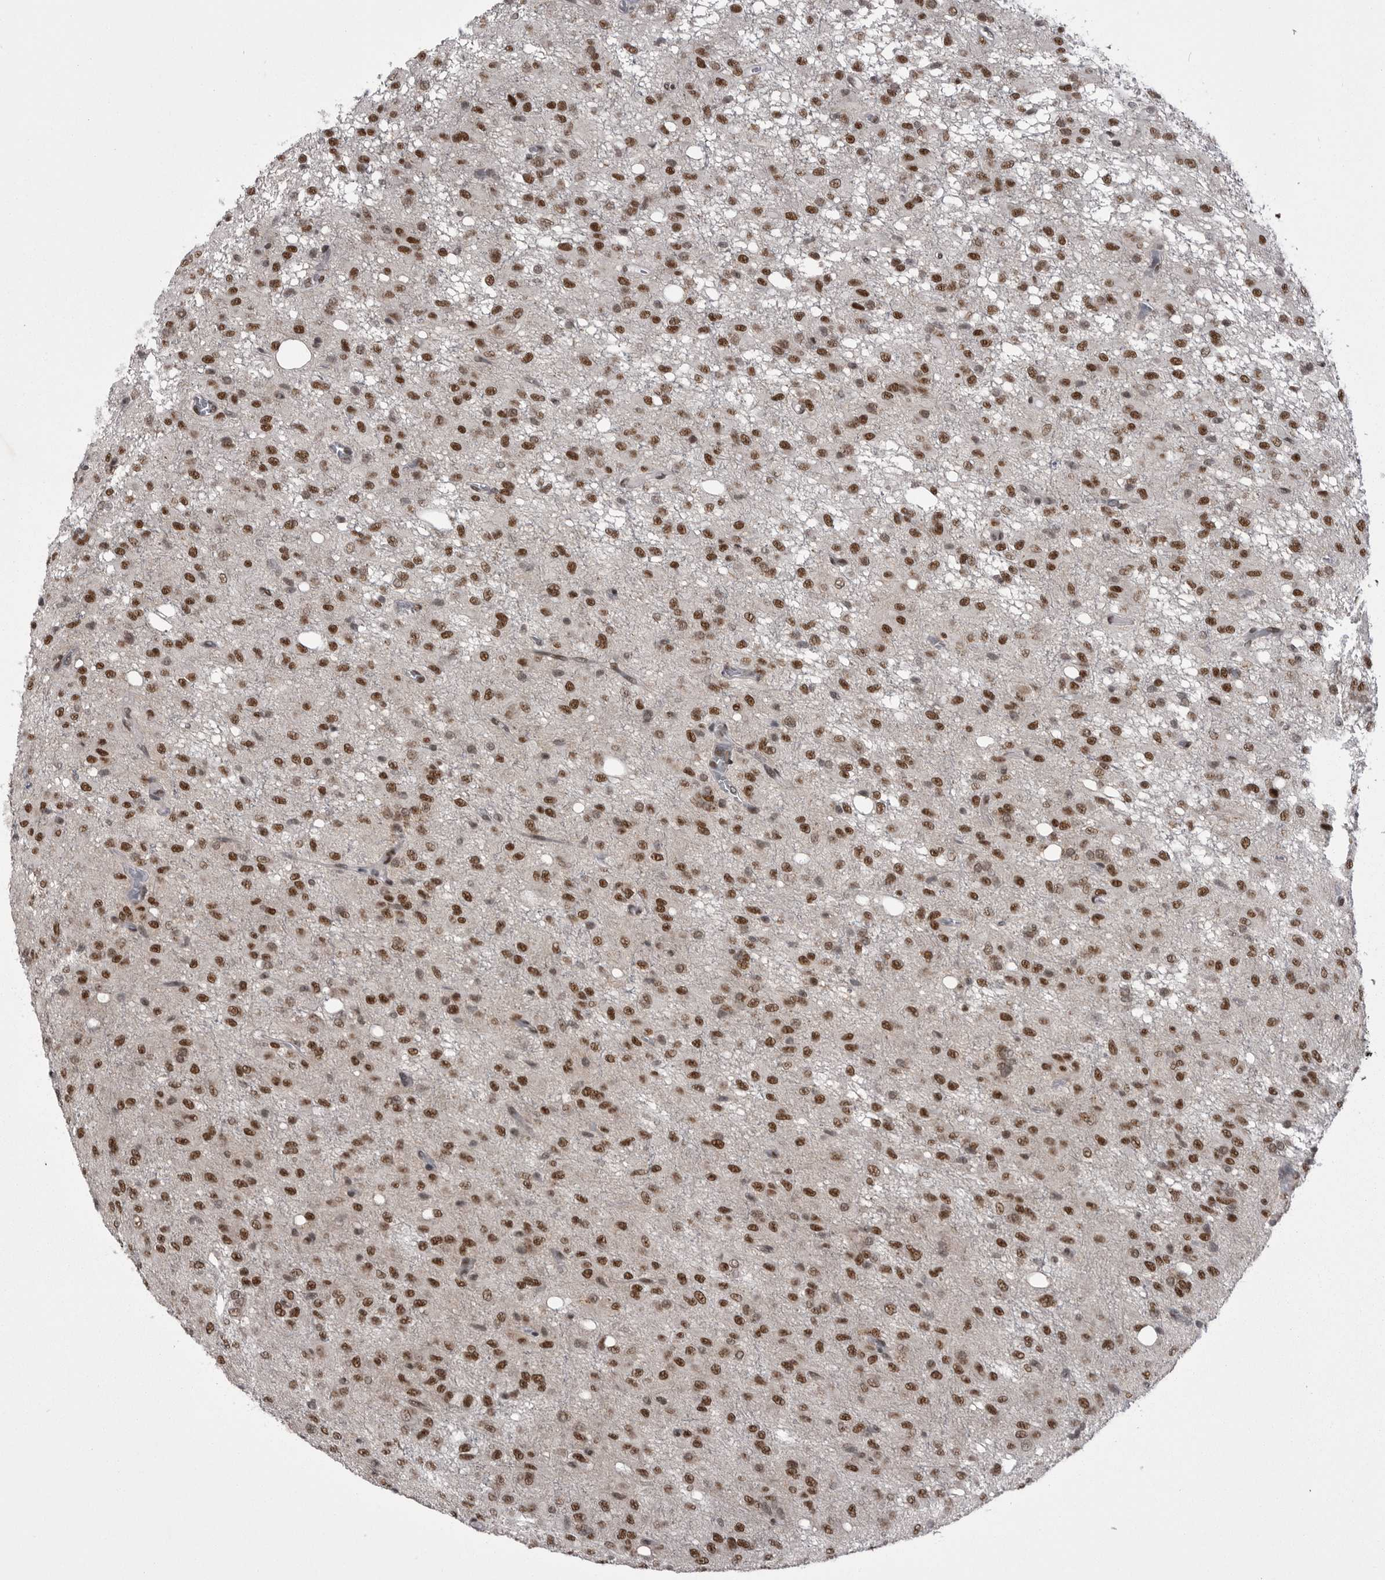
{"staining": {"intensity": "strong", "quantity": ">75%", "location": "nuclear"}, "tissue": "glioma", "cell_type": "Tumor cells", "image_type": "cancer", "snomed": [{"axis": "morphology", "description": "Glioma, malignant, High grade"}, {"axis": "topography", "description": "Brain"}], "caption": "Human high-grade glioma (malignant) stained for a protein (brown) demonstrates strong nuclear positive positivity in approximately >75% of tumor cells.", "gene": "MEPCE", "patient": {"sex": "female", "age": 59}}